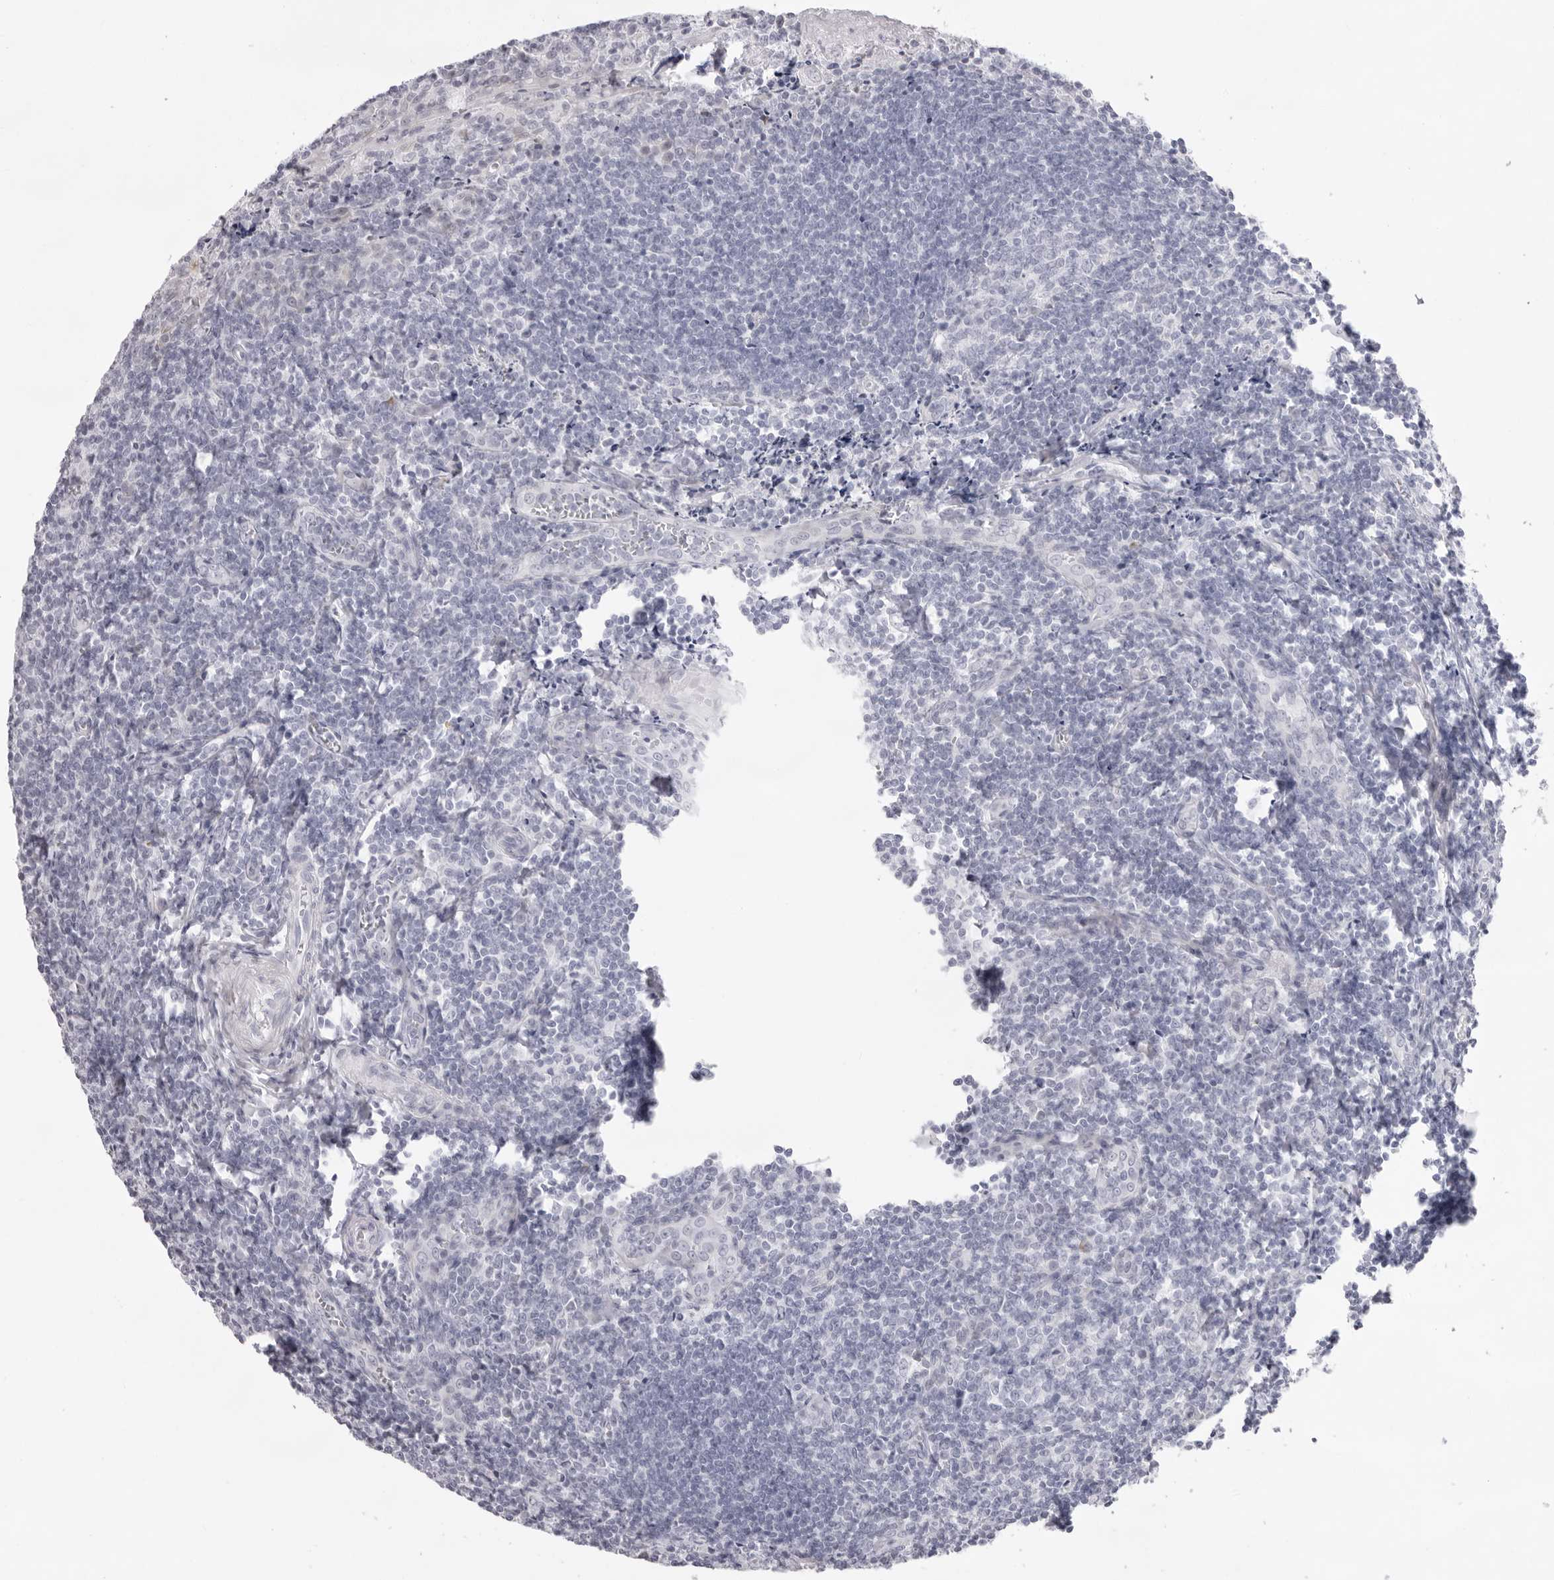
{"staining": {"intensity": "negative", "quantity": "none", "location": "none"}, "tissue": "tonsil", "cell_type": "Germinal center cells", "image_type": "normal", "snomed": [{"axis": "morphology", "description": "Normal tissue, NOS"}, {"axis": "topography", "description": "Tonsil"}], "caption": "This is a image of IHC staining of normal tonsil, which shows no staining in germinal center cells. (DAB immunohistochemistry, high magnification).", "gene": "SMIM2", "patient": {"sex": "male", "age": 27}}